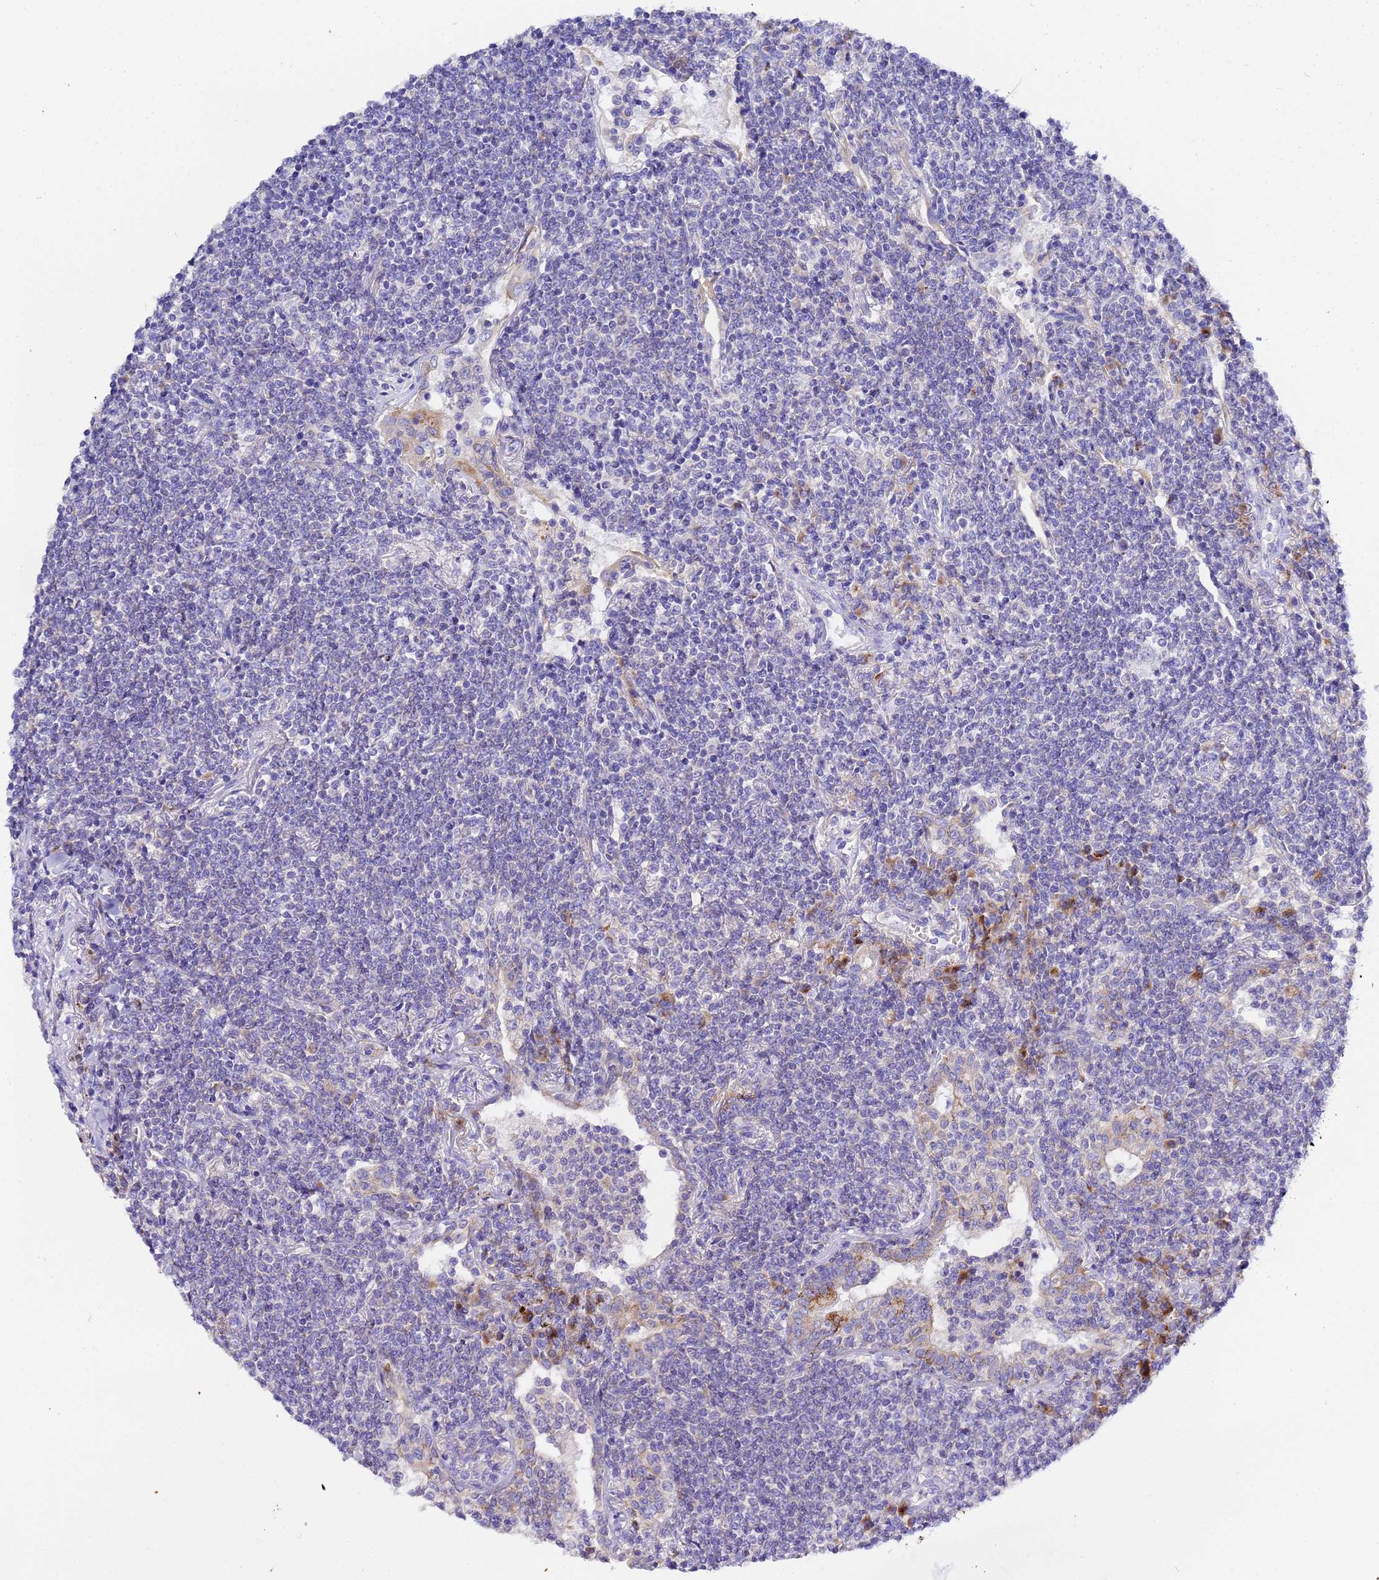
{"staining": {"intensity": "negative", "quantity": "none", "location": "none"}, "tissue": "lymphoma", "cell_type": "Tumor cells", "image_type": "cancer", "snomed": [{"axis": "morphology", "description": "Malignant lymphoma, non-Hodgkin's type, Low grade"}, {"axis": "topography", "description": "Lung"}], "caption": "A micrograph of human low-grade malignant lymphoma, non-Hodgkin's type is negative for staining in tumor cells.", "gene": "VTI1B", "patient": {"sex": "female", "age": 71}}